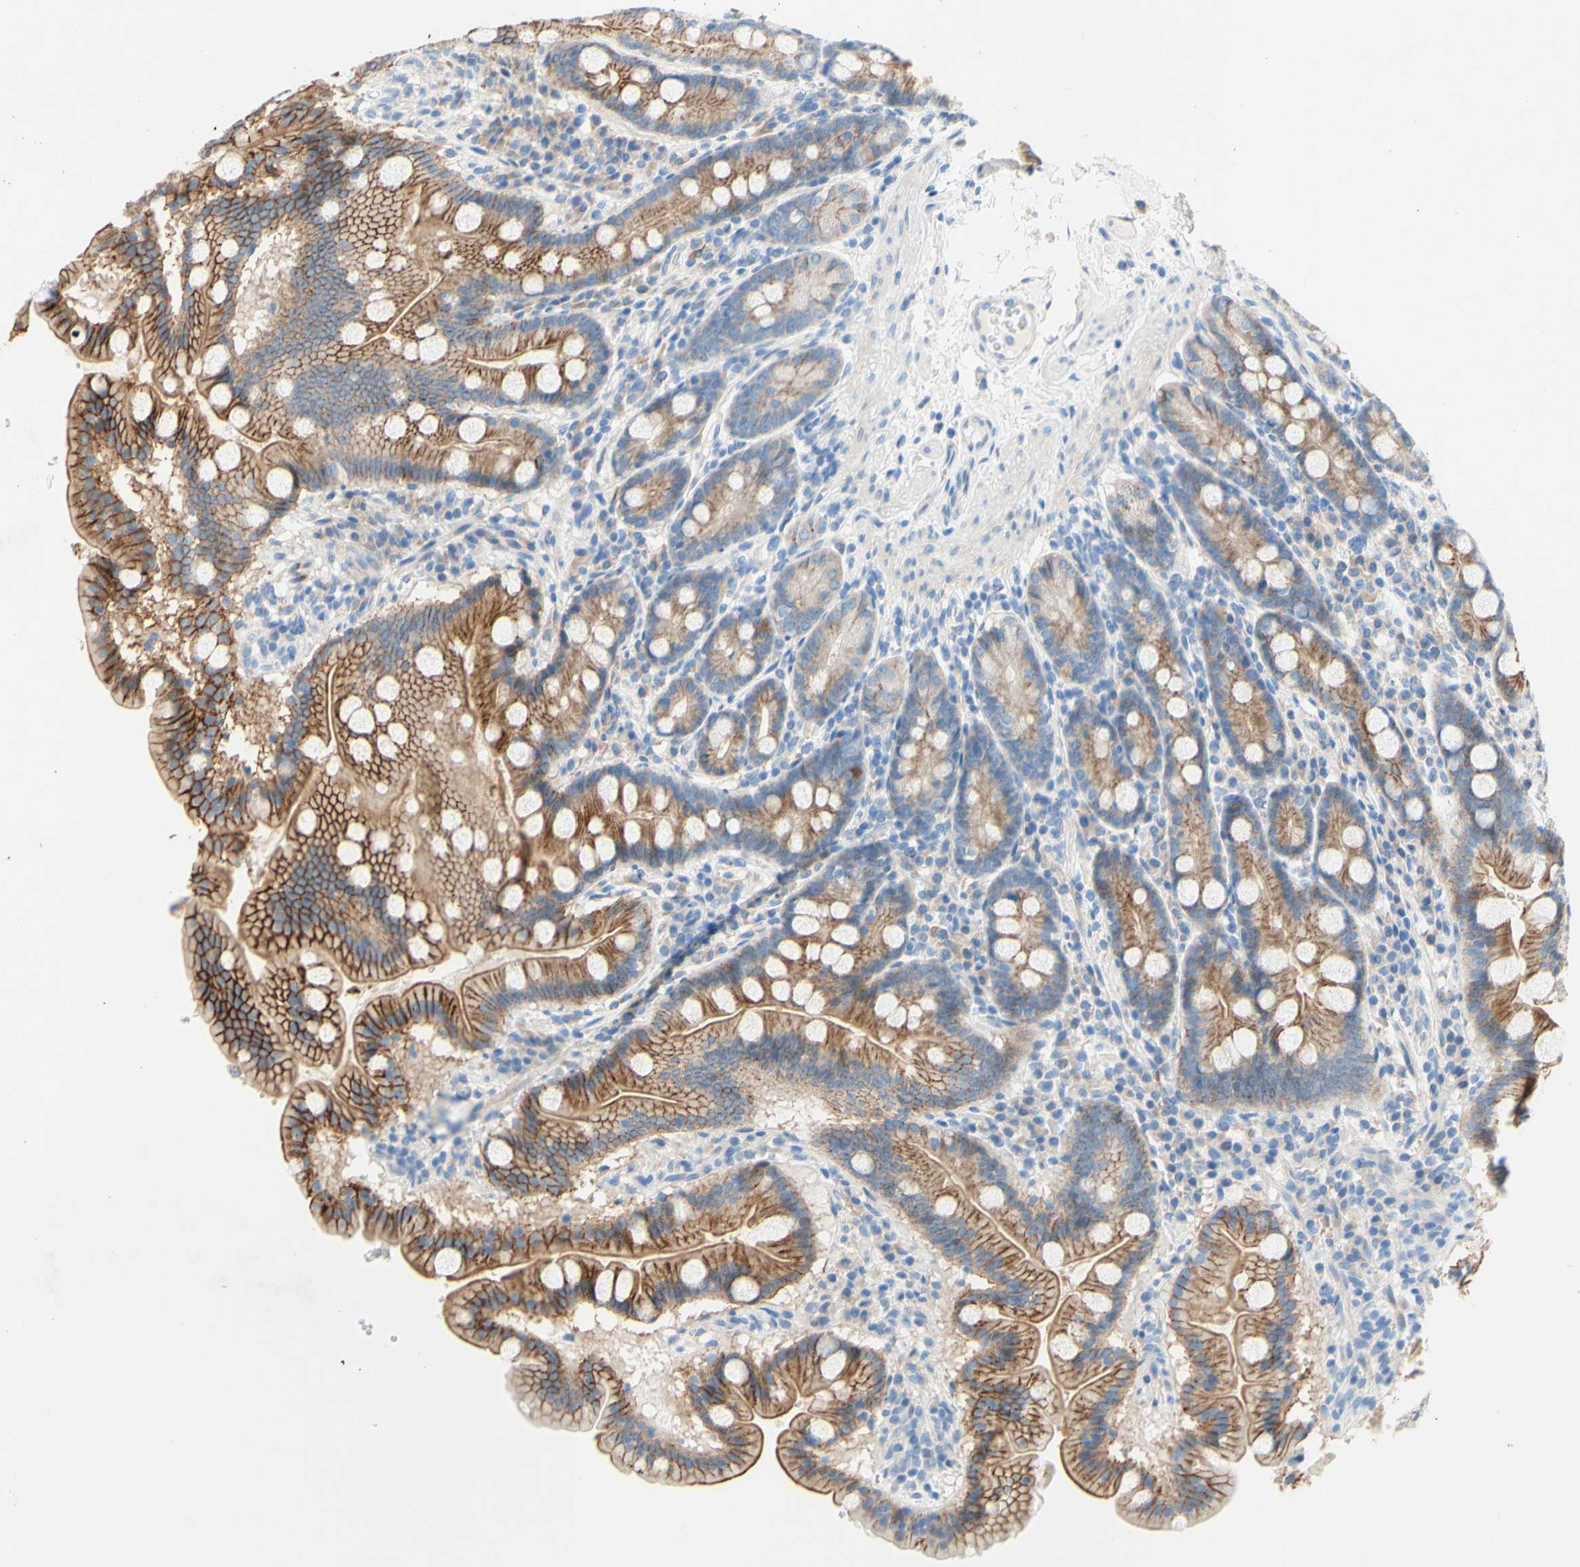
{"staining": {"intensity": "moderate", "quantity": ">75%", "location": "cytoplasmic/membranous"}, "tissue": "duodenum", "cell_type": "Glandular cells", "image_type": "normal", "snomed": [{"axis": "morphology", "description": "Normal tissue, NOS"}, {"axis": "topography", "description": "Duodenum"}], "caption": "Immunohistochemical staining of unremarkable human duodenum displays moderate cytoplasmic/membranous protein positivity in about >75% of glandular cells. The staining was performed using DAB (3,3'-diaminobenzidine) to visualize the protein expression in brown, while the nuclei were stained in blue with hematoxylin (Magnification: 20x).", "gene": "TMIGD2", "patient": {"sex": "male", "age": 50}}